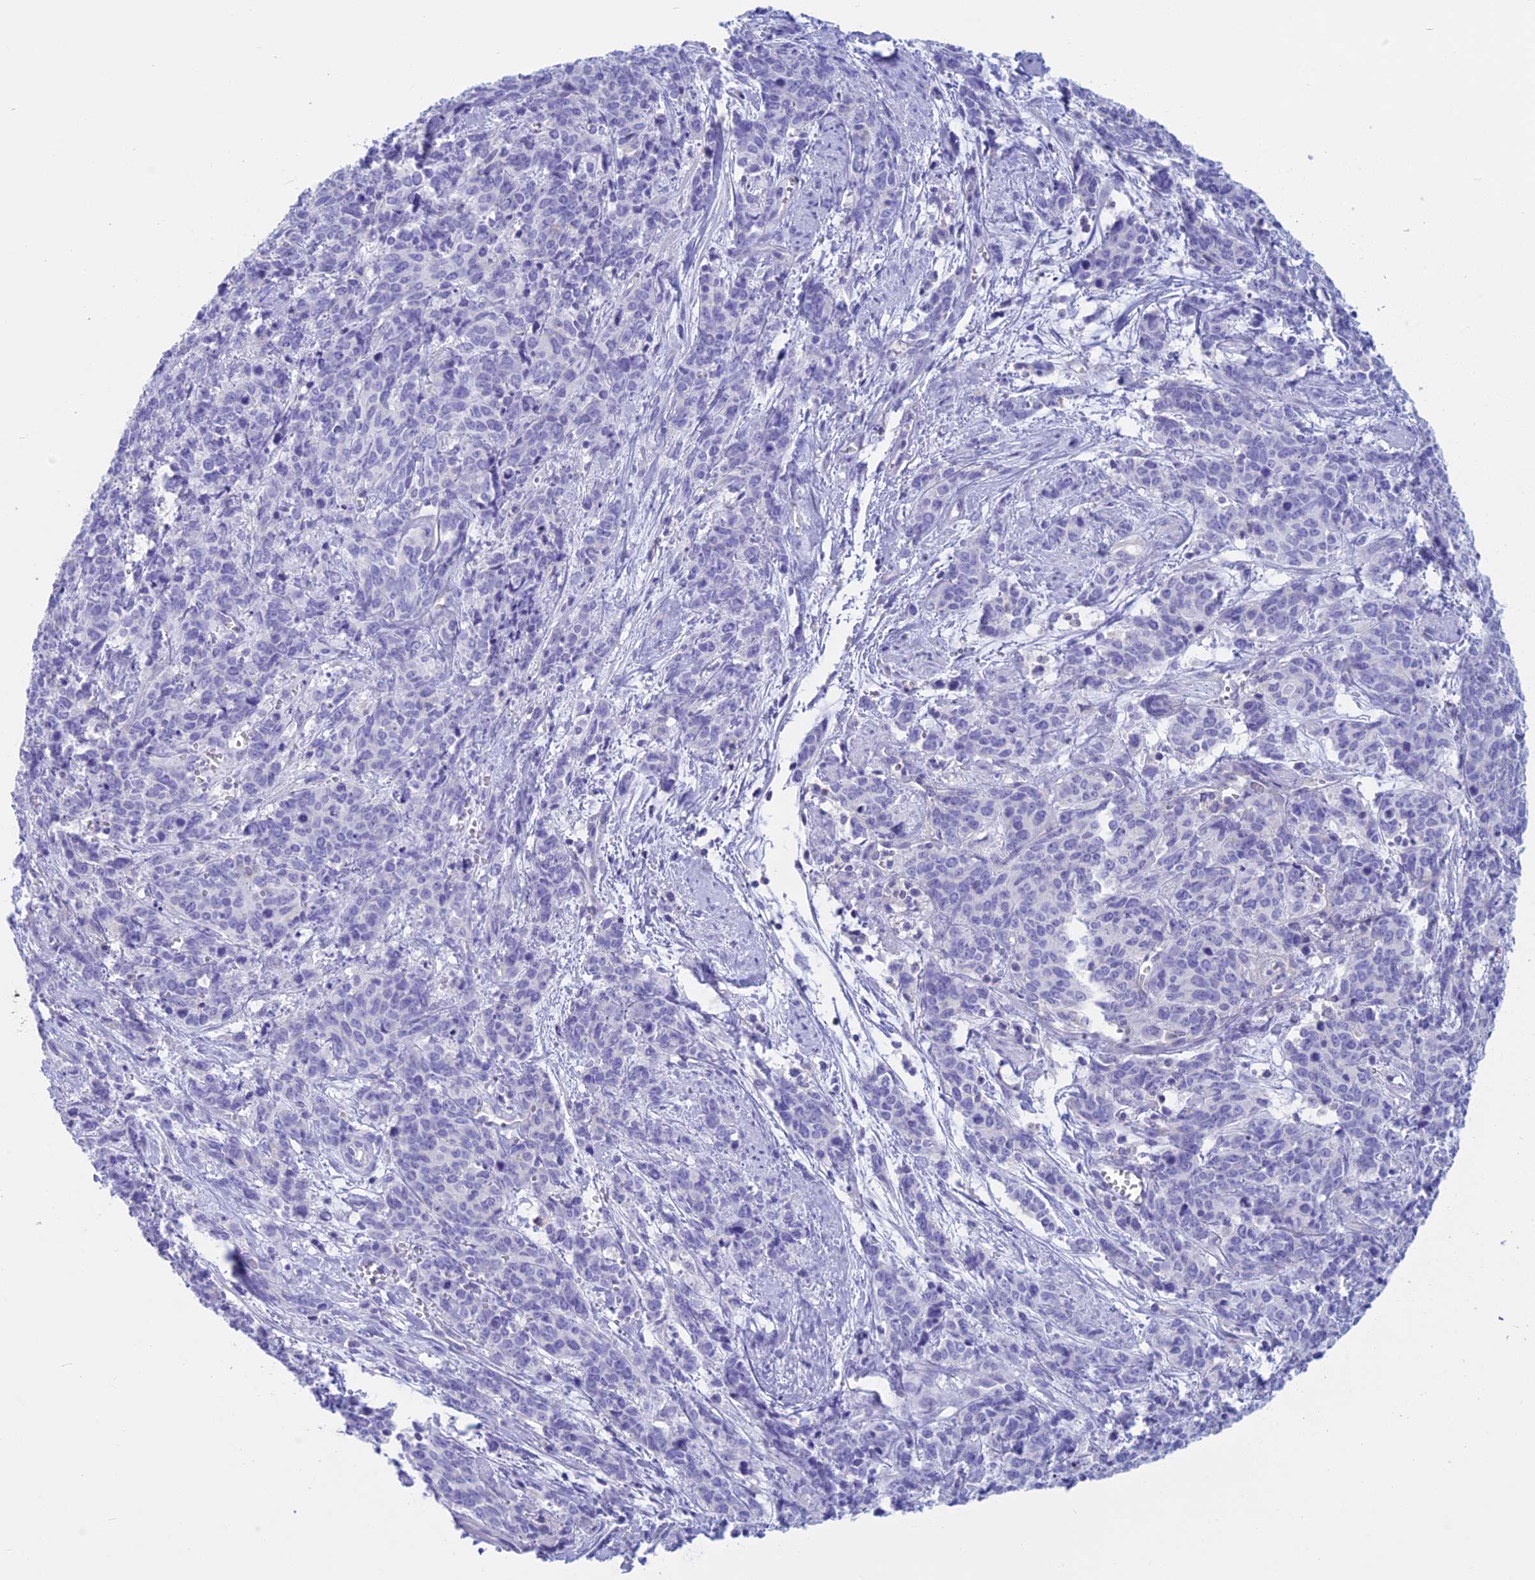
{"staining": {"intensity": "negative", "quantity": "none", "location": "none"}, "tissue": "cervical cancer", "cell_type": "Tumor cells", "image_type": "cancer", "snomed": [{"axis": "morphology", "description": "Squamous cell carcinoma, NOS"}, {"axis": "topography", "description": "Cervix"}], "caption": "Tumor cells show no significant protein expression in squamous cell carcinoma (cervical).", "gene": "RP1", "patient": {"sex": "female", "age": 60}}